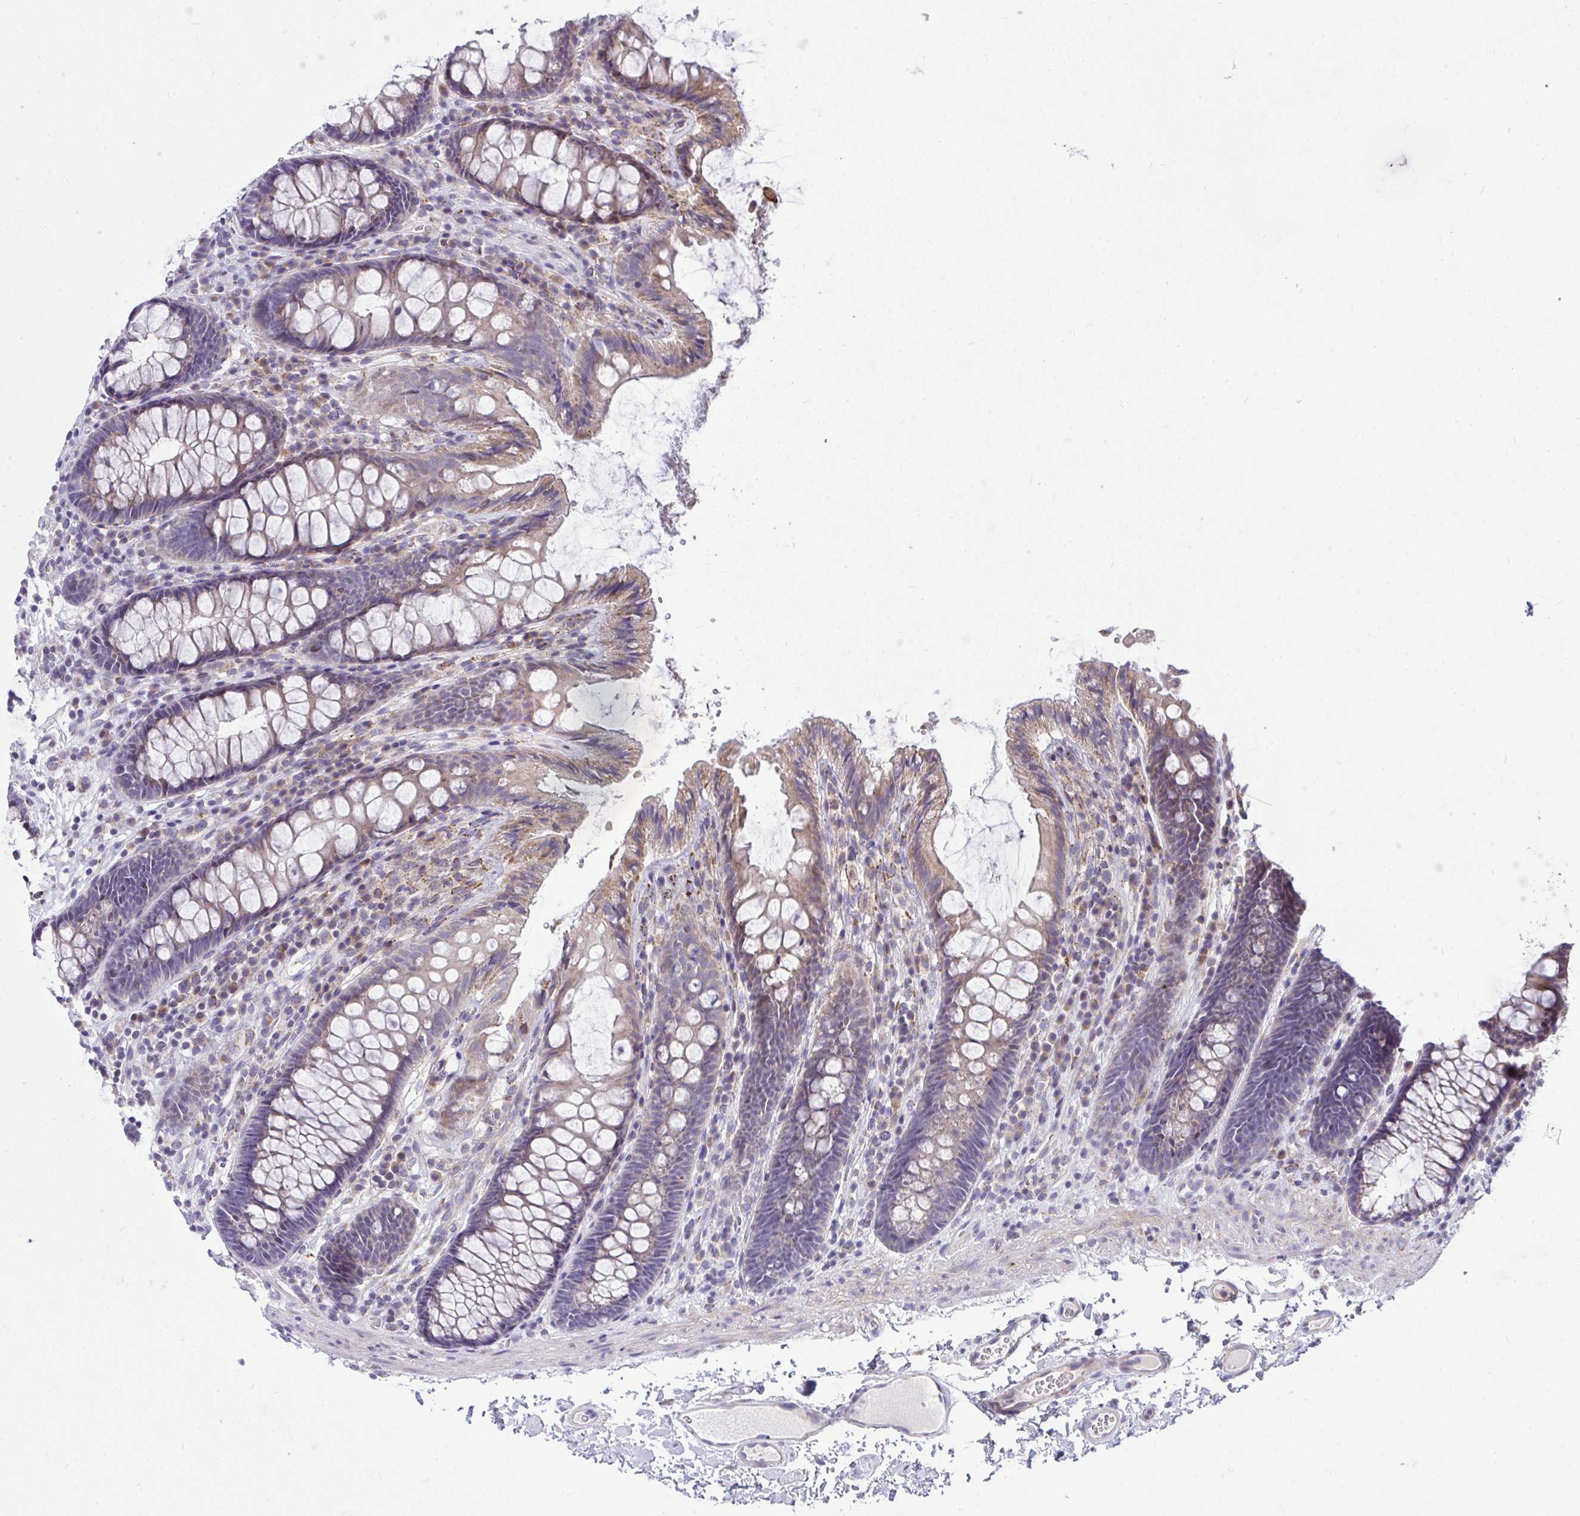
{"staining": {"intensity": "weak", "quantity": ">75%", "location": "cytoplasmic/membranous"}, "tissue": "colon", "cell_type": "Endothelial cells", "image_type": "normal", "snomed": [{"axis": "morphology", "description": "Normal tissue, NOS"}, {"axis": "topography", "description": "Colon"}], "caption": "Immunohistochemistry micrograph of normal human colon stained for a protein (brown), which reveals low levels of weak cytoplasmic/membranous staining in about >75% of endothelial cells.", "gene": "CEP63", "patient": {"sex": "male", "age": 84}}